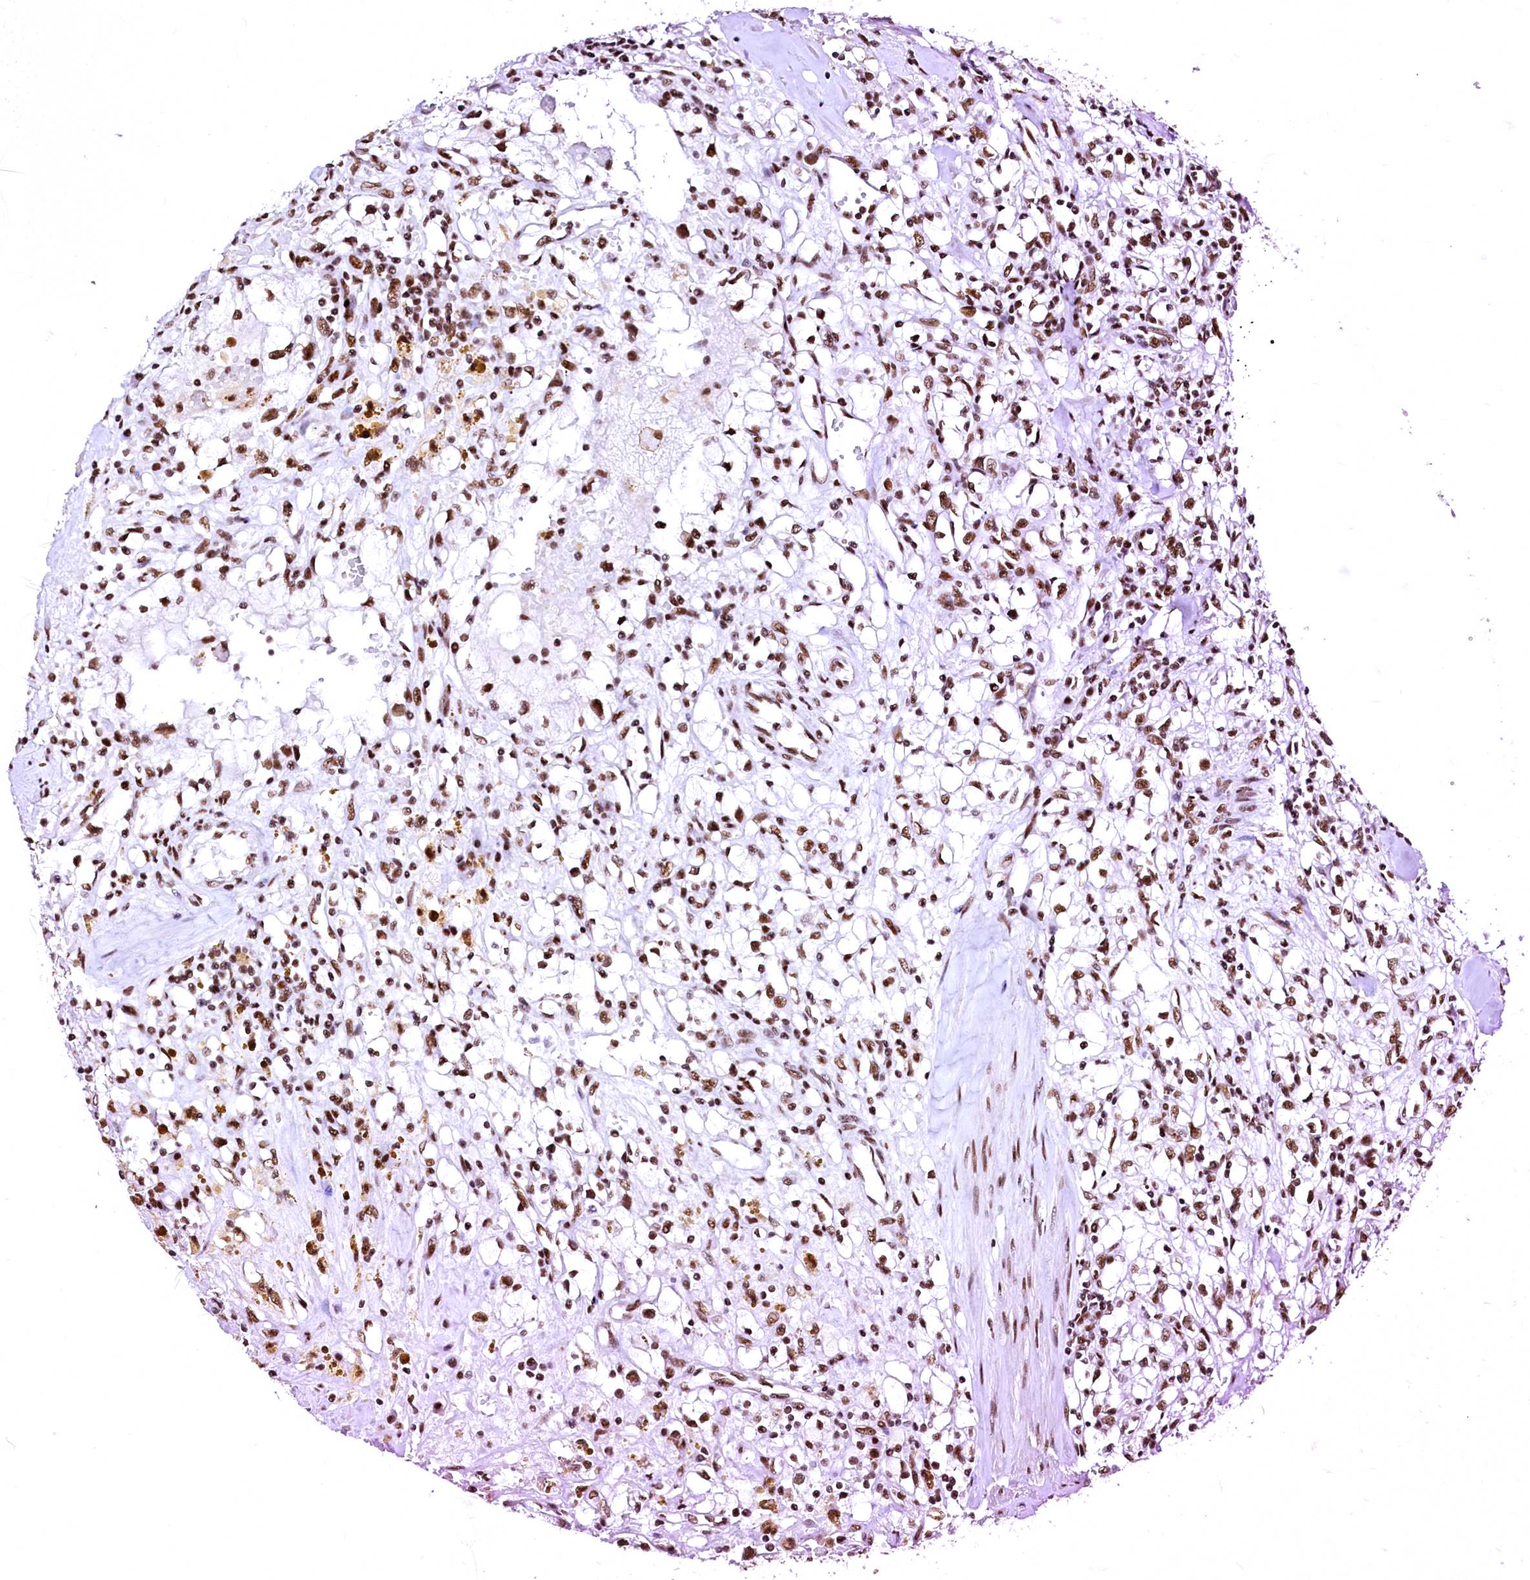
{"staining": {"intensity": "strong", "quantity": ">75%", "location": "nuclear"}, "tissue": "renal cancer", "cell_type": "Tumor cells", "image_type": "cancer", "snomed": [{"axis": "morphology", "description": "Adenocarcinoma, NOS"}, {"axis": "topography", "description": "Kidney"}], "caption": "The immunohistochemical stain labels strong nuclear expression in tumor cells of renal cancer (adenocarcinoma) tissue. (IHC, brightfield microscopy, high magnification).", "gene": "CPSF6", "patient": {"sex": "male", "age": 56}}